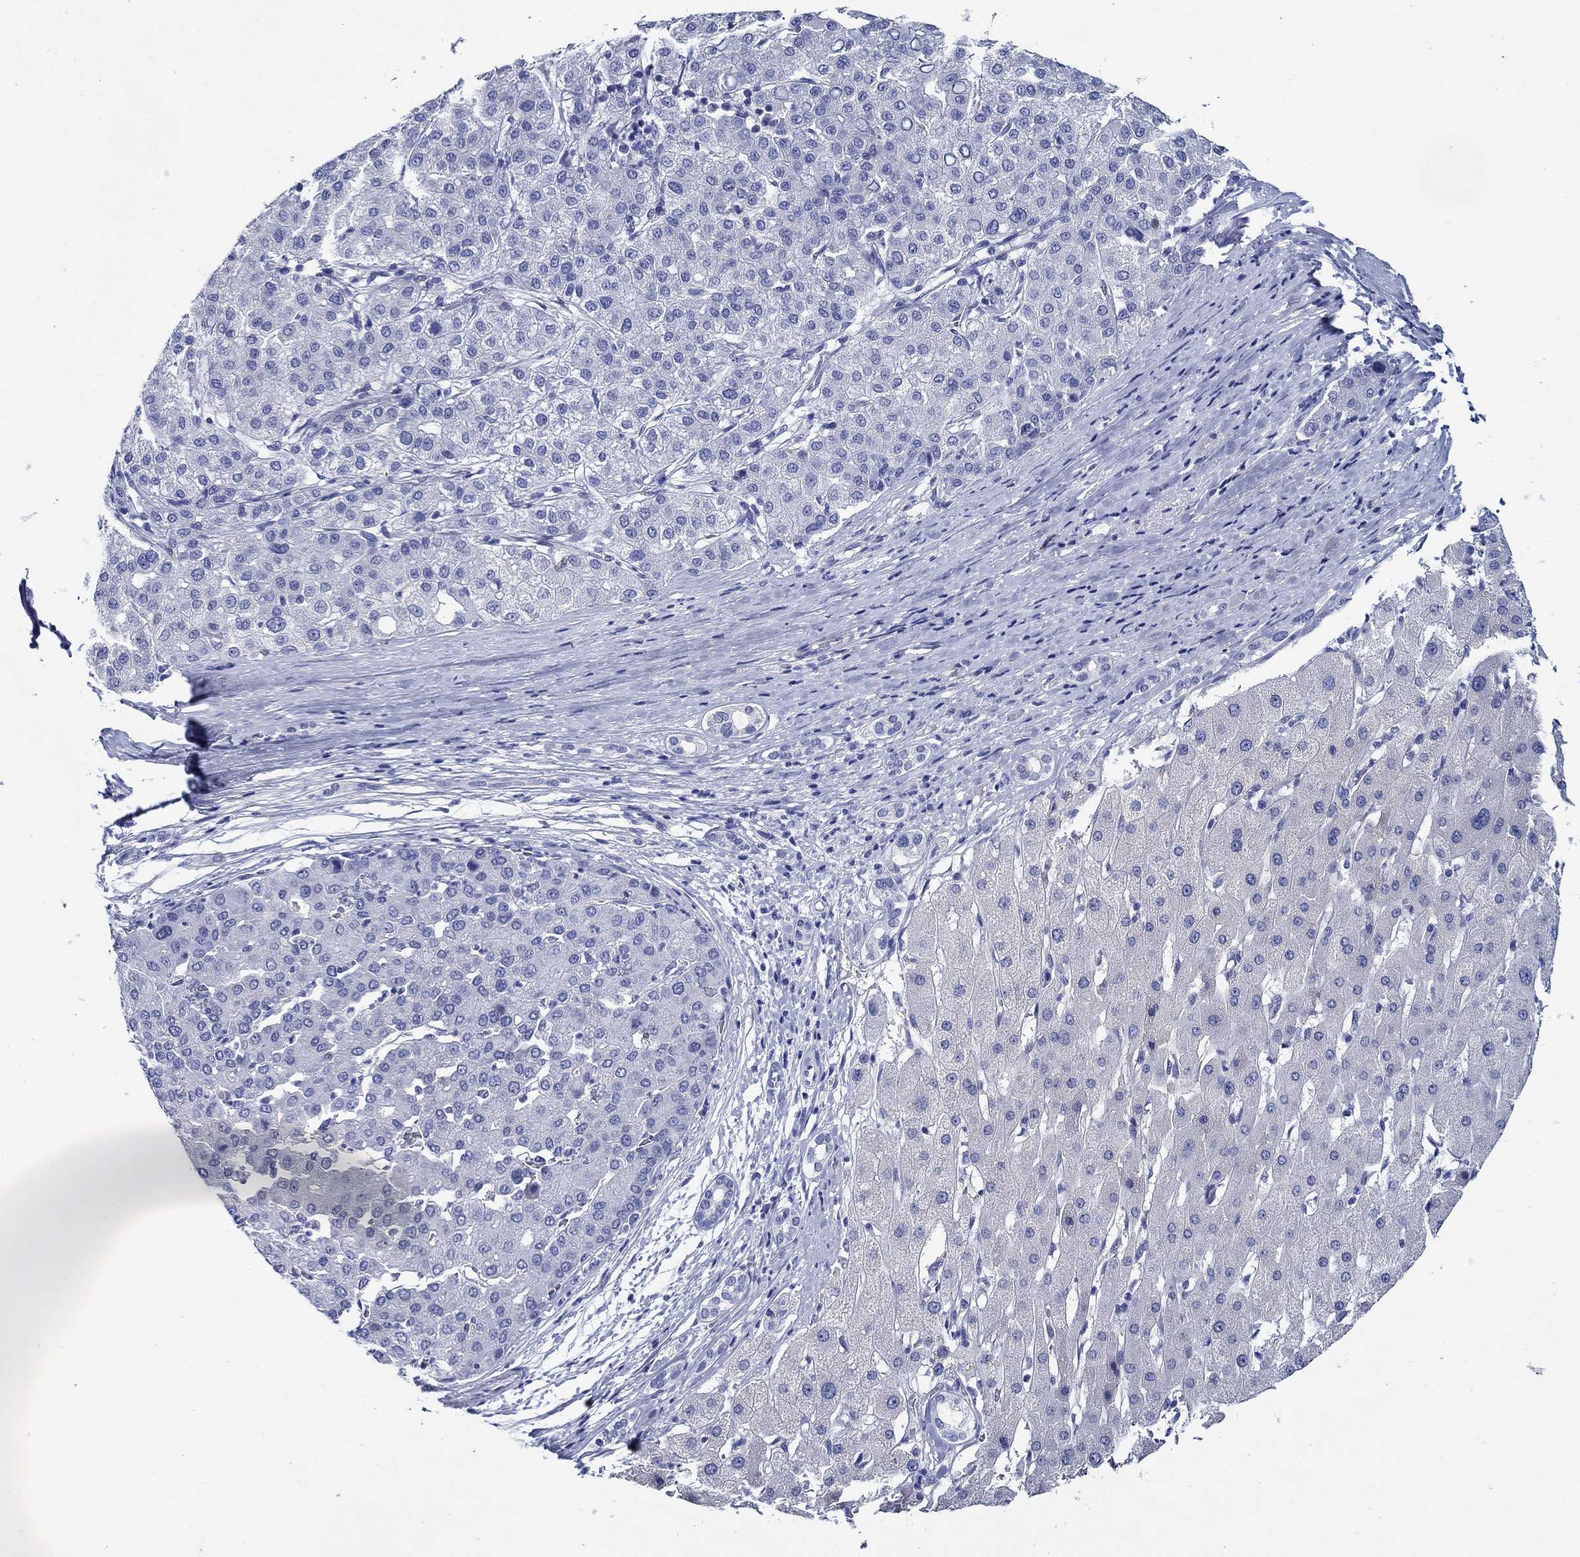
{"staining": {"intensity": "negative", "quantity": "none", "location": "none"}, "tissue": "liver cancer", "cell_type": "Tumor cells", "image_type": "cancer", "snomed": [{"axis": "morphology", "description": "Carcinoma, Hepatocellular, NOS"}, {"axis": "topography", "description": "Liver"}], "caption": "Tumor cells are negative for brown protein staining in liver hepatocellular carcinoma. Nuclei are stained in blue.", "gene": "MC2R", "patient": {"sex": "male", "age": 65}}